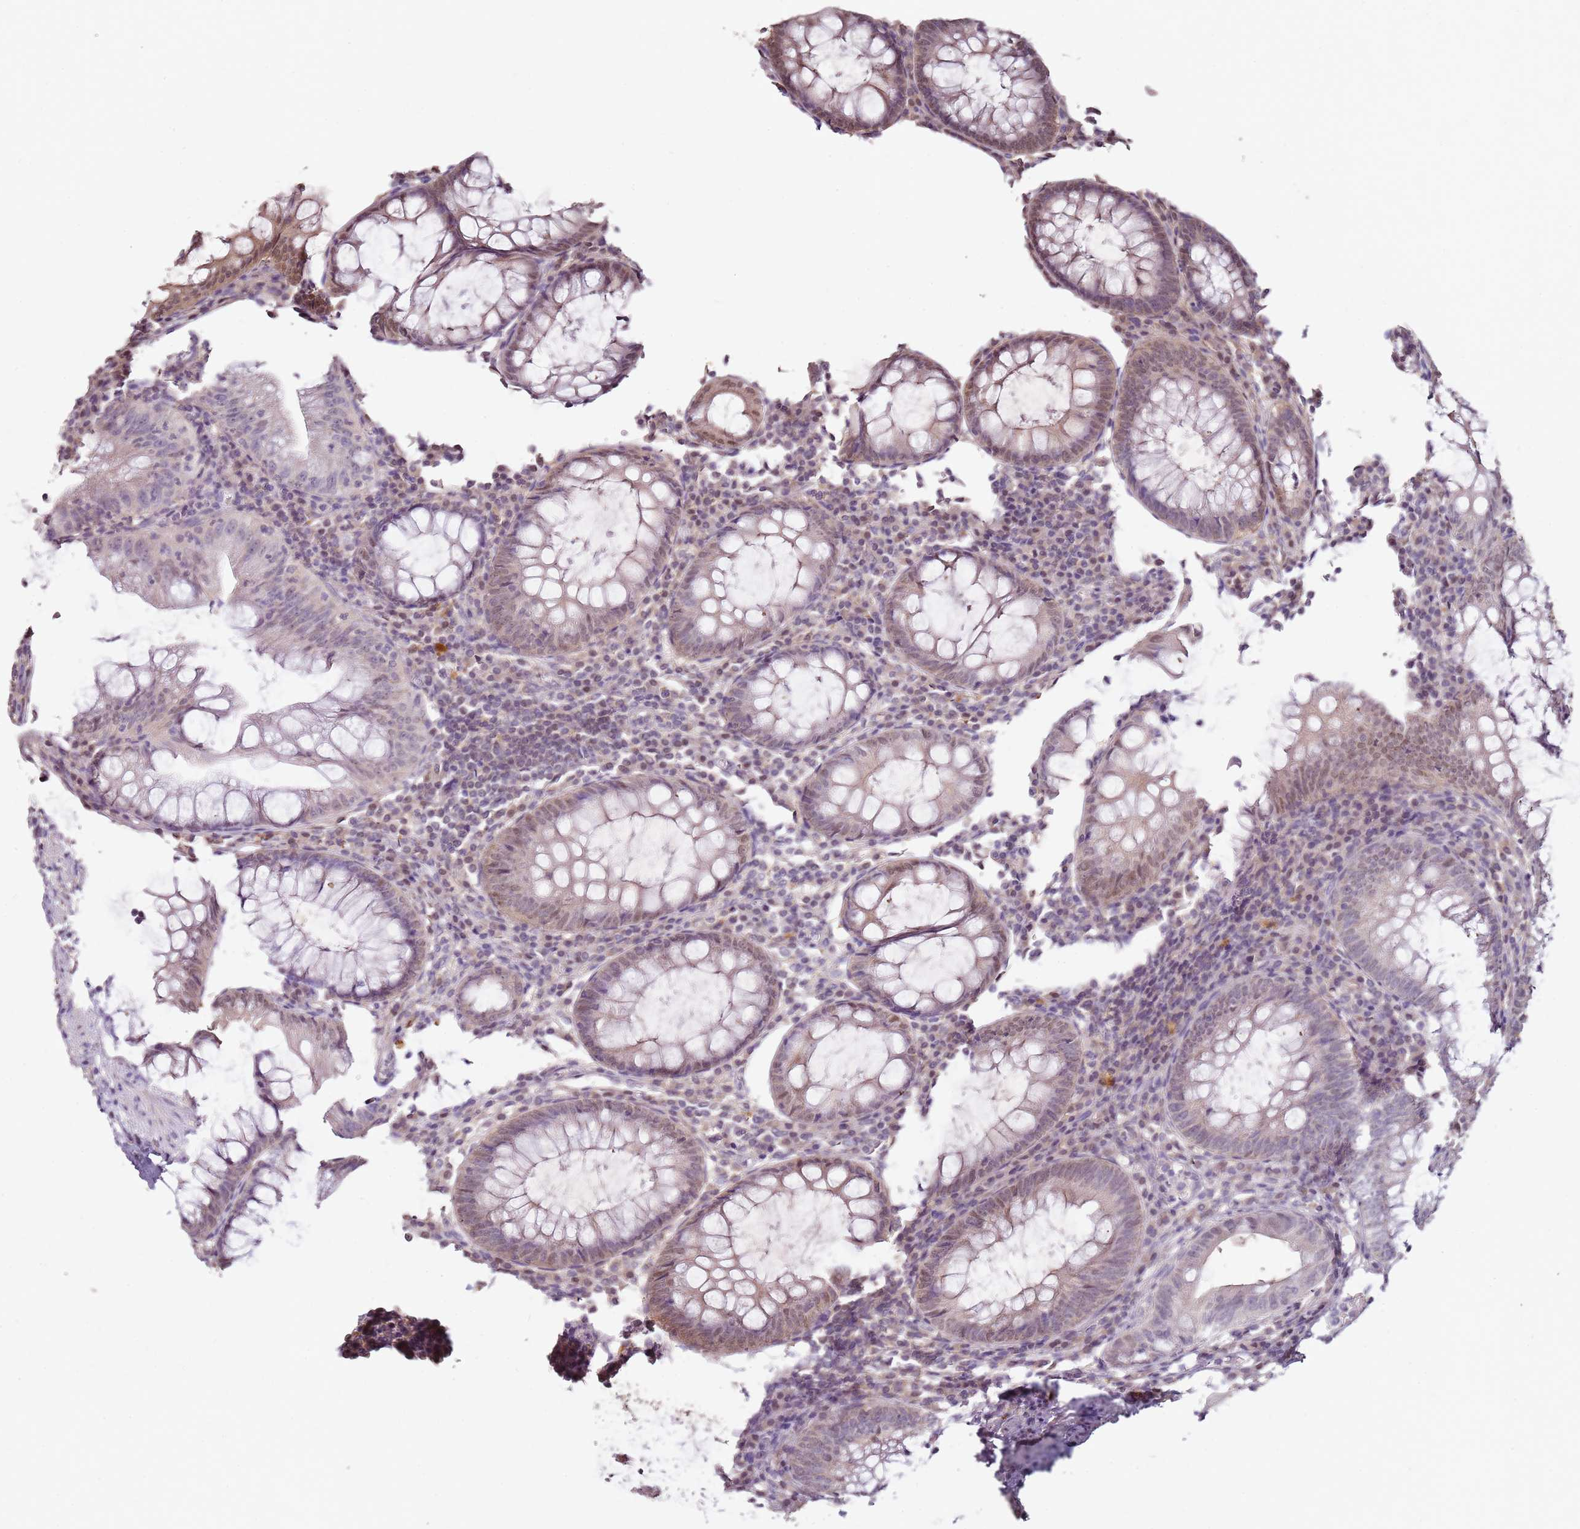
{"staining": {"intensity": "weak", "quantity": "25%-75%", "location": "cytoplasmic/membranous"}, "tissue": "appendix", "cell_type": "Glandular cells", "image_type": "normal", "snomed": [{"axis": "morphology", "description": "Normal tissue, NOS"}, {"axis": "topography", "description": "Appendix"}], "caption": "The image reveals immunohistochemical staining of normal appendix. There is weak cytoplasmic/membranous expression is present in approximately 25%-75% of glandular cells. (brown staining indicates protein expression, while blue staining denotes nuclei).", "gene": "MDH1", "patient": {"sex": "male", "age": 83}}